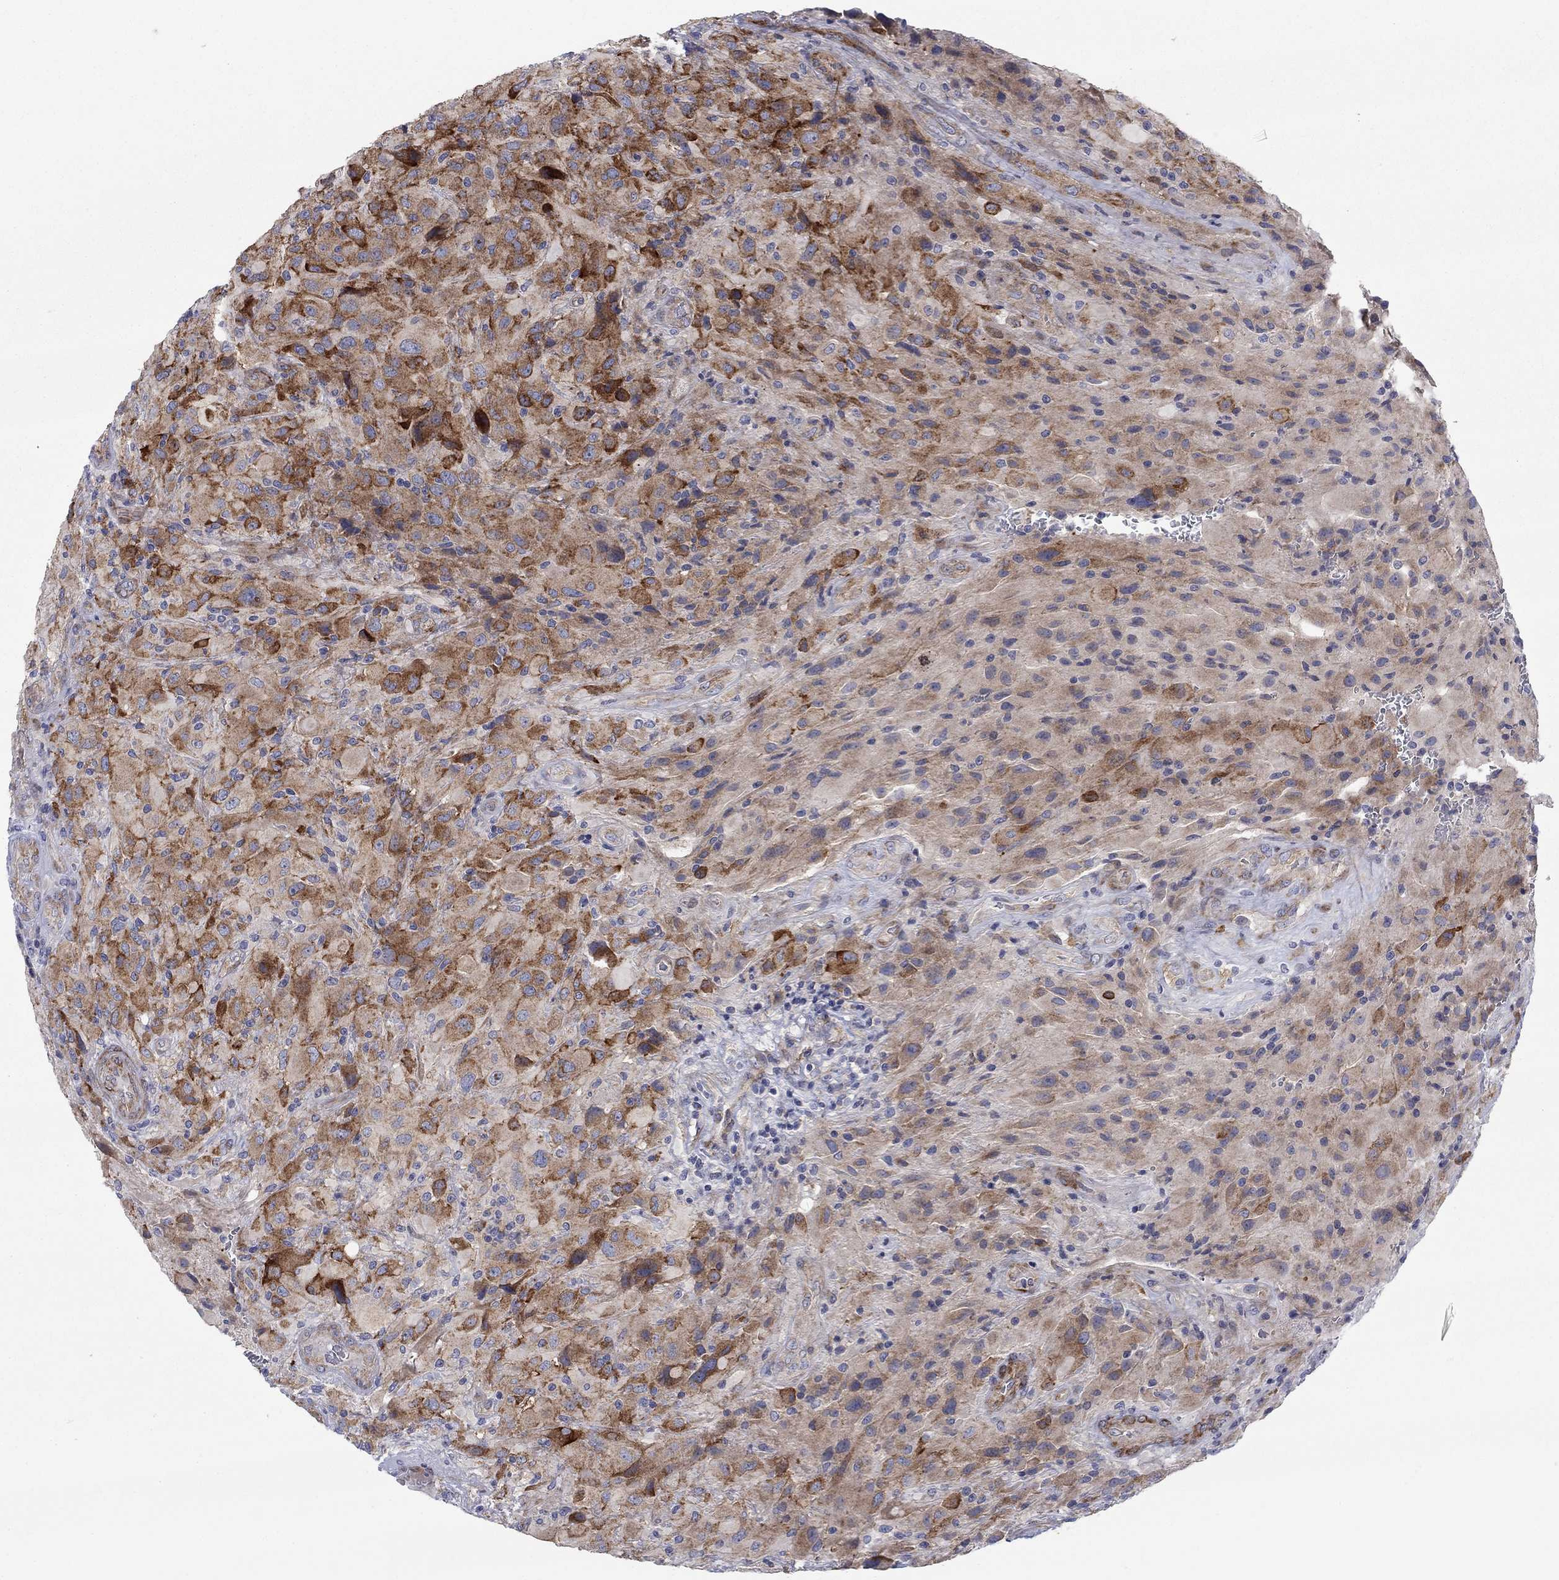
{"staining": {"intensity": "strong", "quantity": "<25%", "location": "cytoplasmic/membranous"}, "tissue": "glioma", "cell_type": "Tumor cells", "image_type": "cancer", "snomed": [{"axis": "morphology", "description": "Glioma, malignant, High grade"}, {"axis": "topography", "description": "Cerebral cortex"}], "caption": "A histopathology image of human glioma stained for a protein exhibits strong cytoplasmic/membranous brown staining in tumor cells.", "gene": "FXR1", "patient": {"sex": "male", "age": 35}}